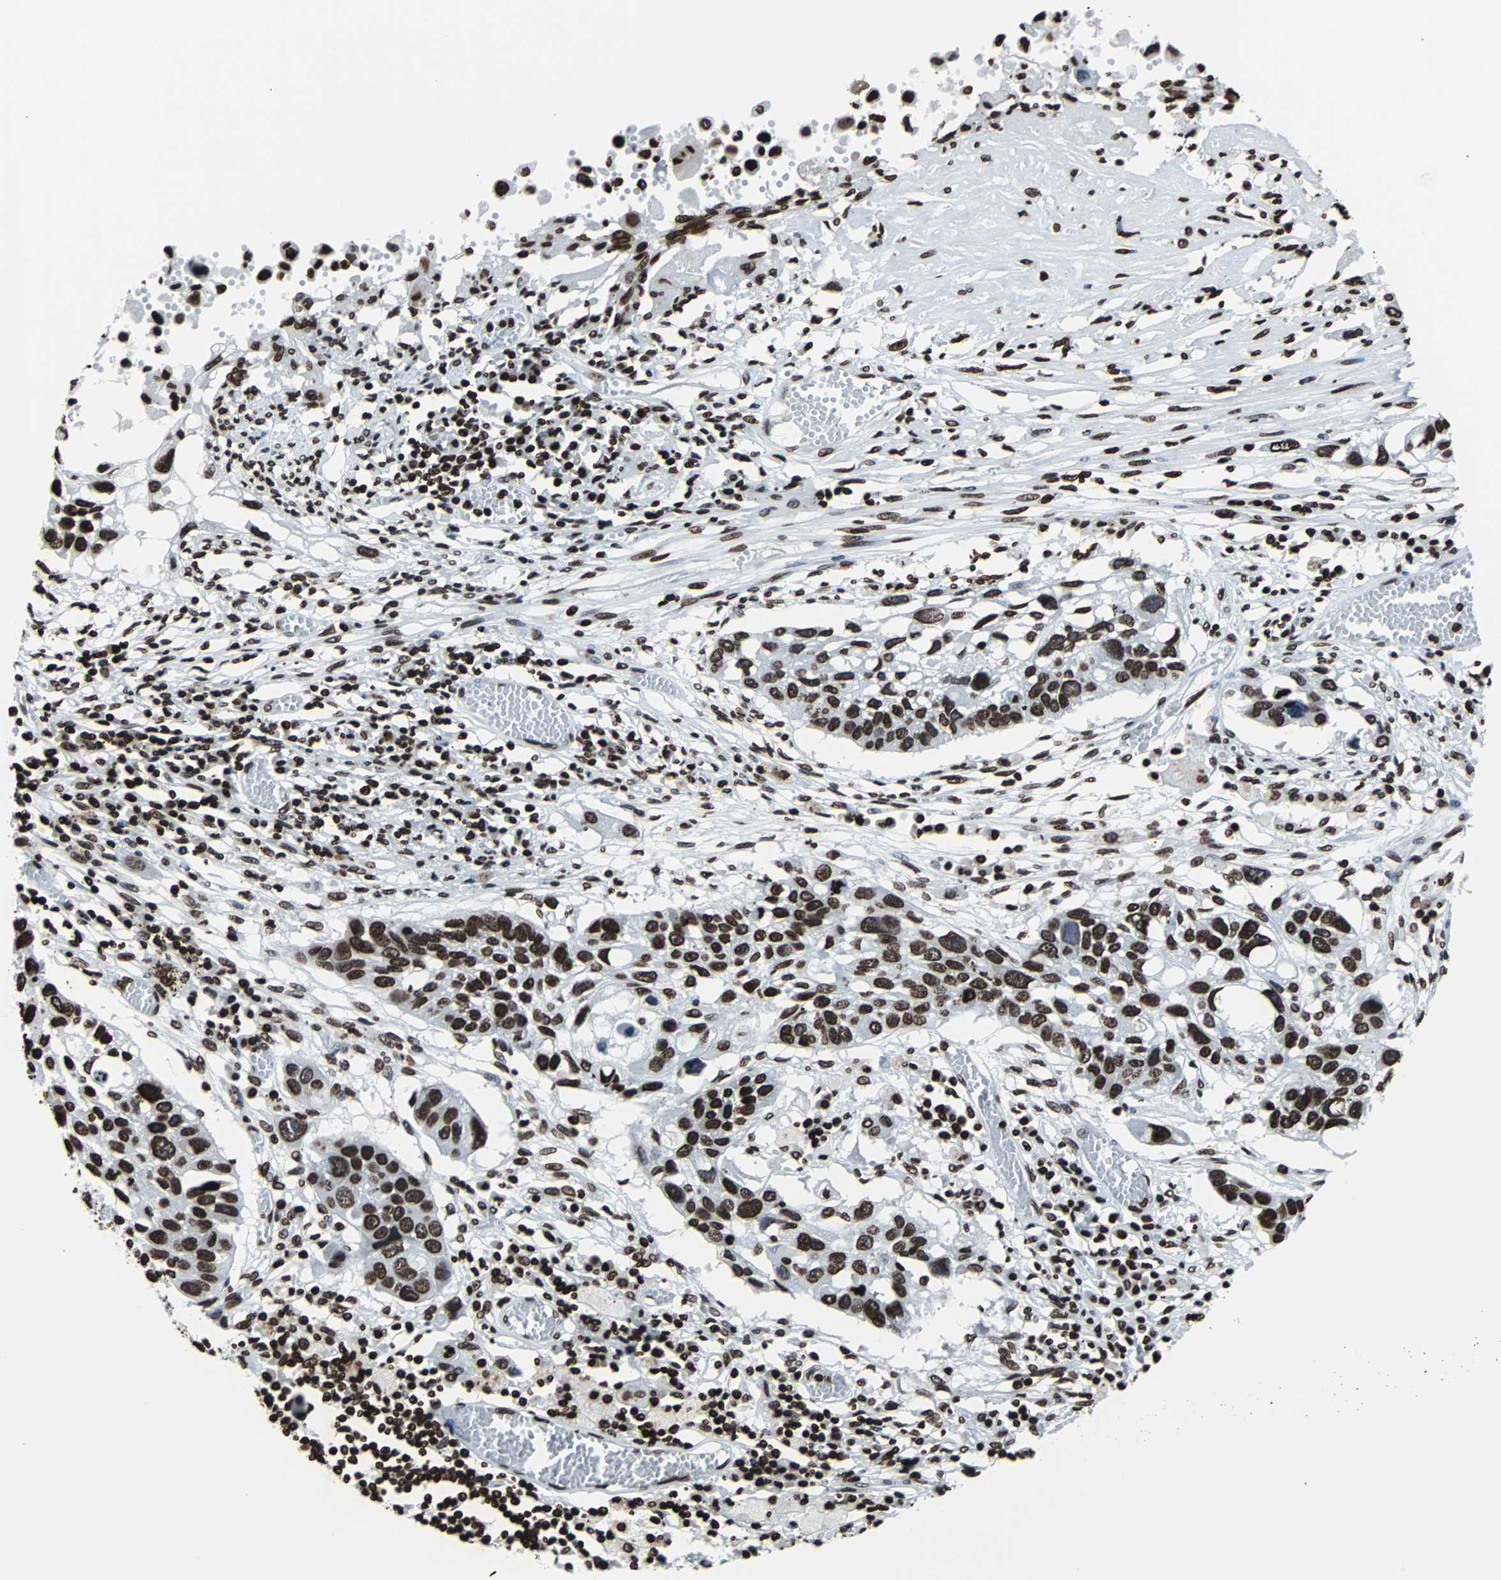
{"staining": {"intensity": "strong", "quantity": ">75%", "location": "nuclear"}, "tissue": "lung cancer", "cell_type": "Tumor cells", "image_type": "cancer", "snomed": [{"axis": "morphology", "description": "Squamous cell carcinoma, NOS"}, {"axis": "topography", "description": "Lung"}], "caption": "This micrograph reveals squamous cell carcinoma (lung) stained with immunohistochemistry (IHC) to label a protein in brown. The nuclear of tumor cells show strong positivity for the protein. Nuclei are counter-stained blue.", "gene": "H2BC18", "patient": {"sex": "male", "age": 71}}